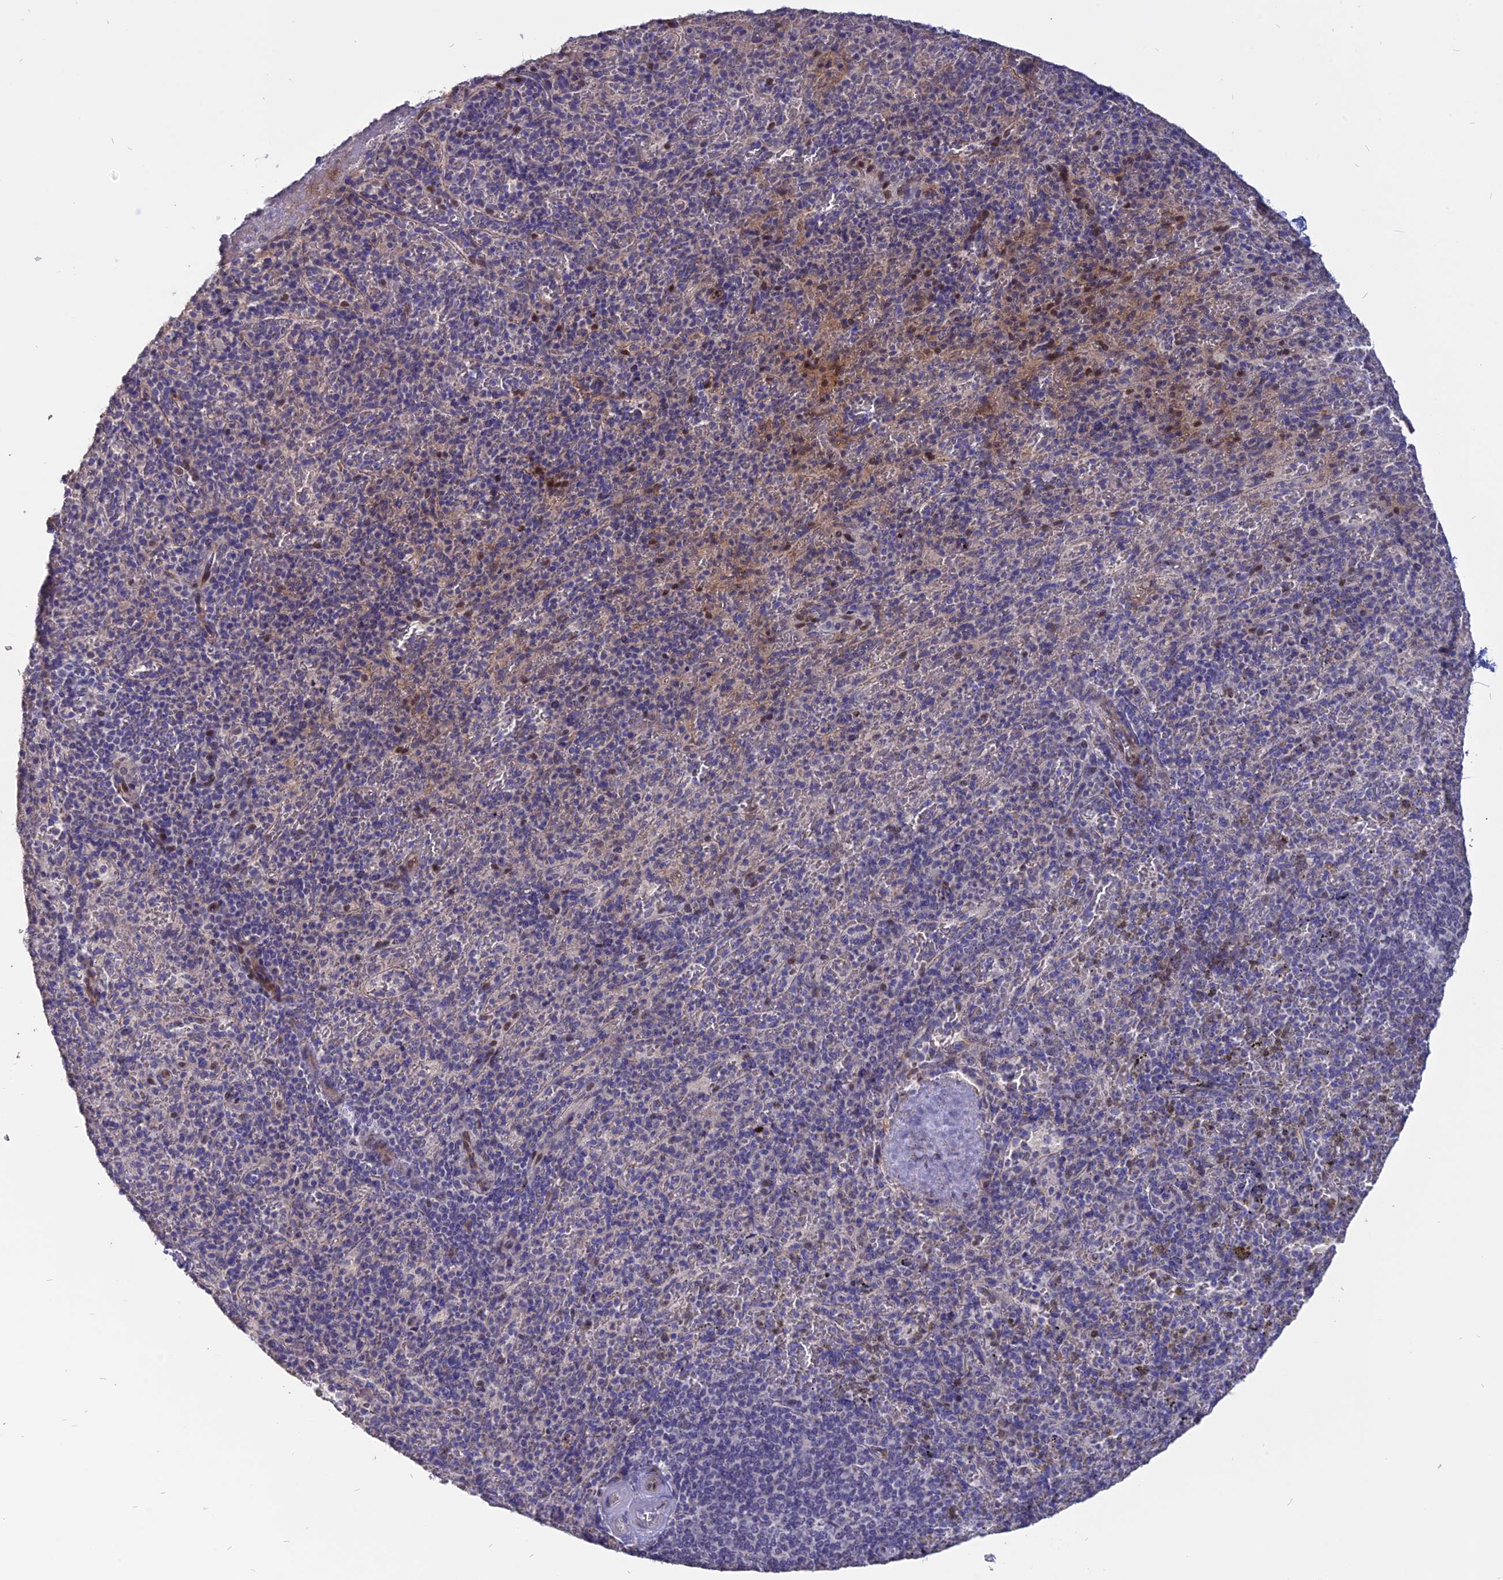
{"staining": {"intensity": "moderate", "quantity": "<25%", "location": "nuclear"}, "tissue": "spleen", "cell_type": "Cells in red pulp", "image_type": "normal", "snomed": [{"axis": "morphology", "description": "Normal tissue, NOS"}, {"axis": "topography", "description": "Spleen"}], "caption": "This photomicrograph exhibits IHC staining of unremarkable human spleen, with low moderate nuclear expression in about <25% of cells in red pulp.", "gene": "TMEM263", "patient": {"sex": "male", "age": 82}}